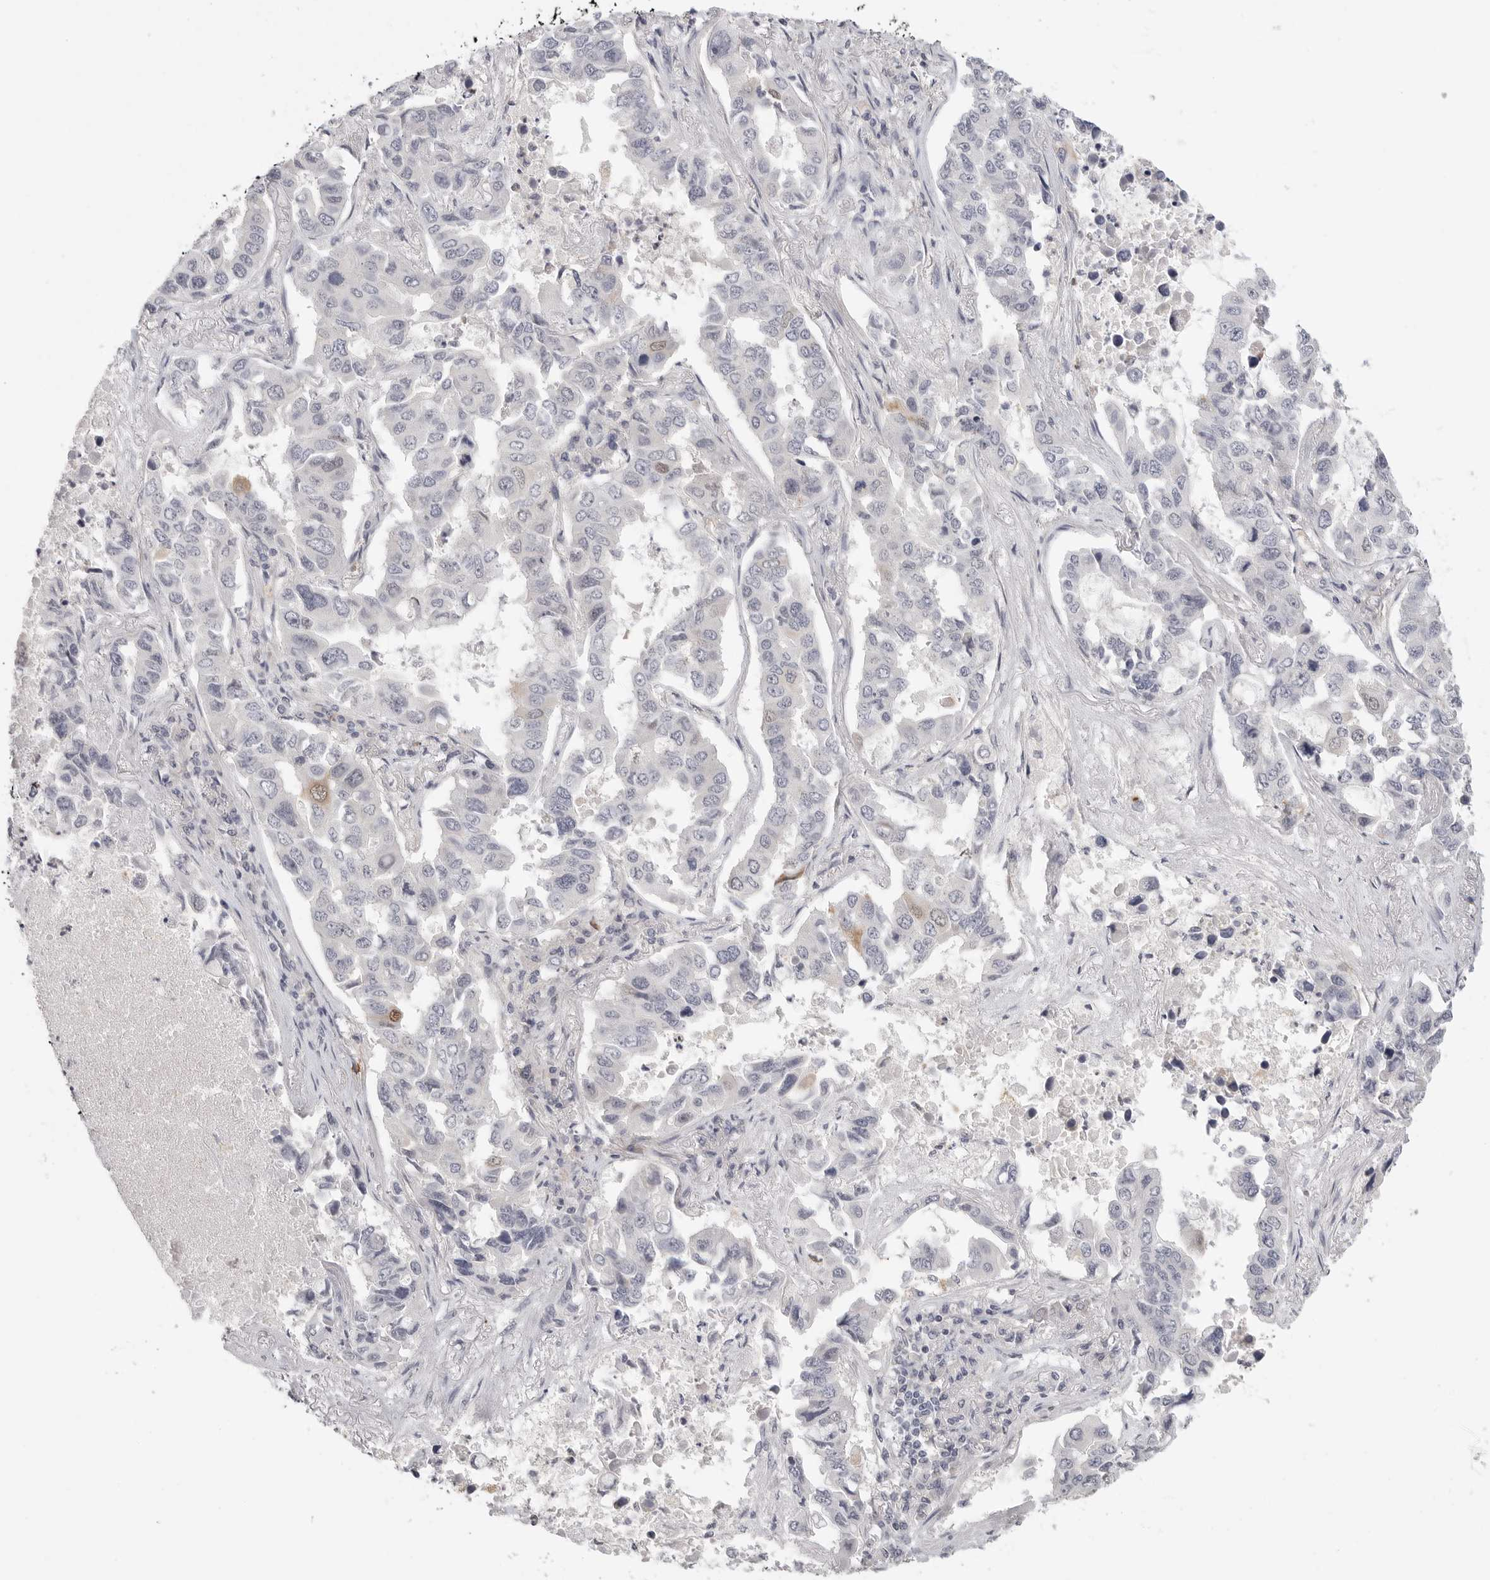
{"staining": {"intensity": "negative", "quantity": "none", "location": "none"}, "tissue": "lung cancer", "cell_type": "Tumor cells", "image_type": "cancer", "snomed": [{"axis": "morphology", "description": "Adenocarcinoma, NOS"}, {"axis": "topography", "description": "Lung"}], "caption": "Image shows no significant protein positivity in tumor cells of lung cancer (adenocarcinoma). The staining is performed using DAB brown chromogen with nuclei counter-stained in using hematoxylin.", "gene": "HMGCS2", "patient": {"sex": "male", "age": 64}}